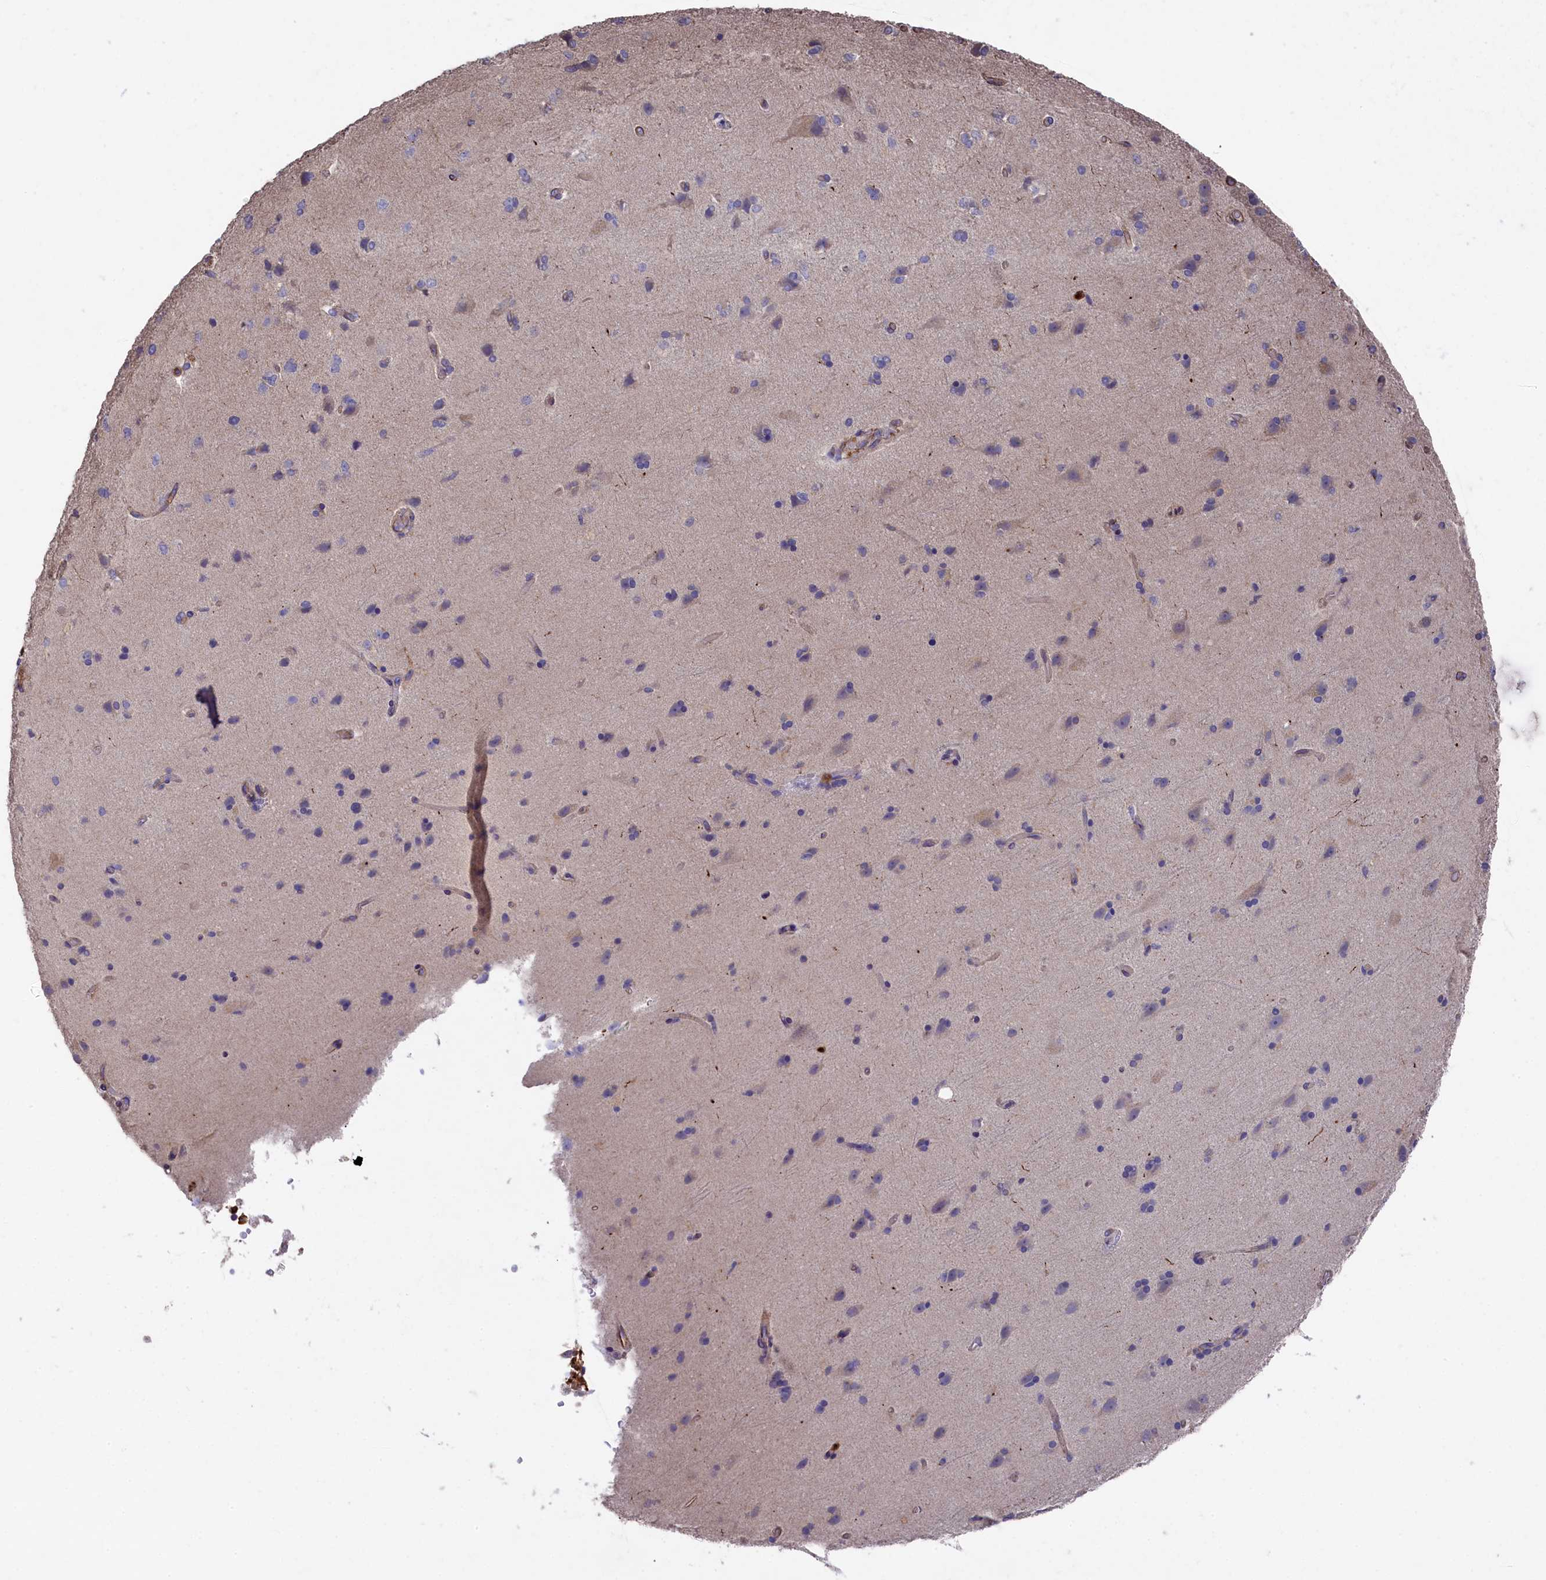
{"staining": {"intensity": "moderate", "quantity": ">75%", "location": "cytoplasmic/membranous"}, "tissue": "cerebral cortex", "cell_type": "Endothelial cells", "image_type": "normal", "snomed": [{"axis": "morphology", "description": "Normal tissue, NOS"}, {"axis": "topography", "description": "Cerebral cortex"}], "caption": "A brown stain highlights moderate cytoplasmic/membranous positivity of a protein in endothelial cells of unremarkable cerebral cortex. The staining was performed using DAB (3,3'-diaminobenzidine), with brown indicating positive protein expression. Nuclei are stained blue with hematoxylin.", "gene": "RAPSN", "patient": {"sex": "male", "age": 62}}